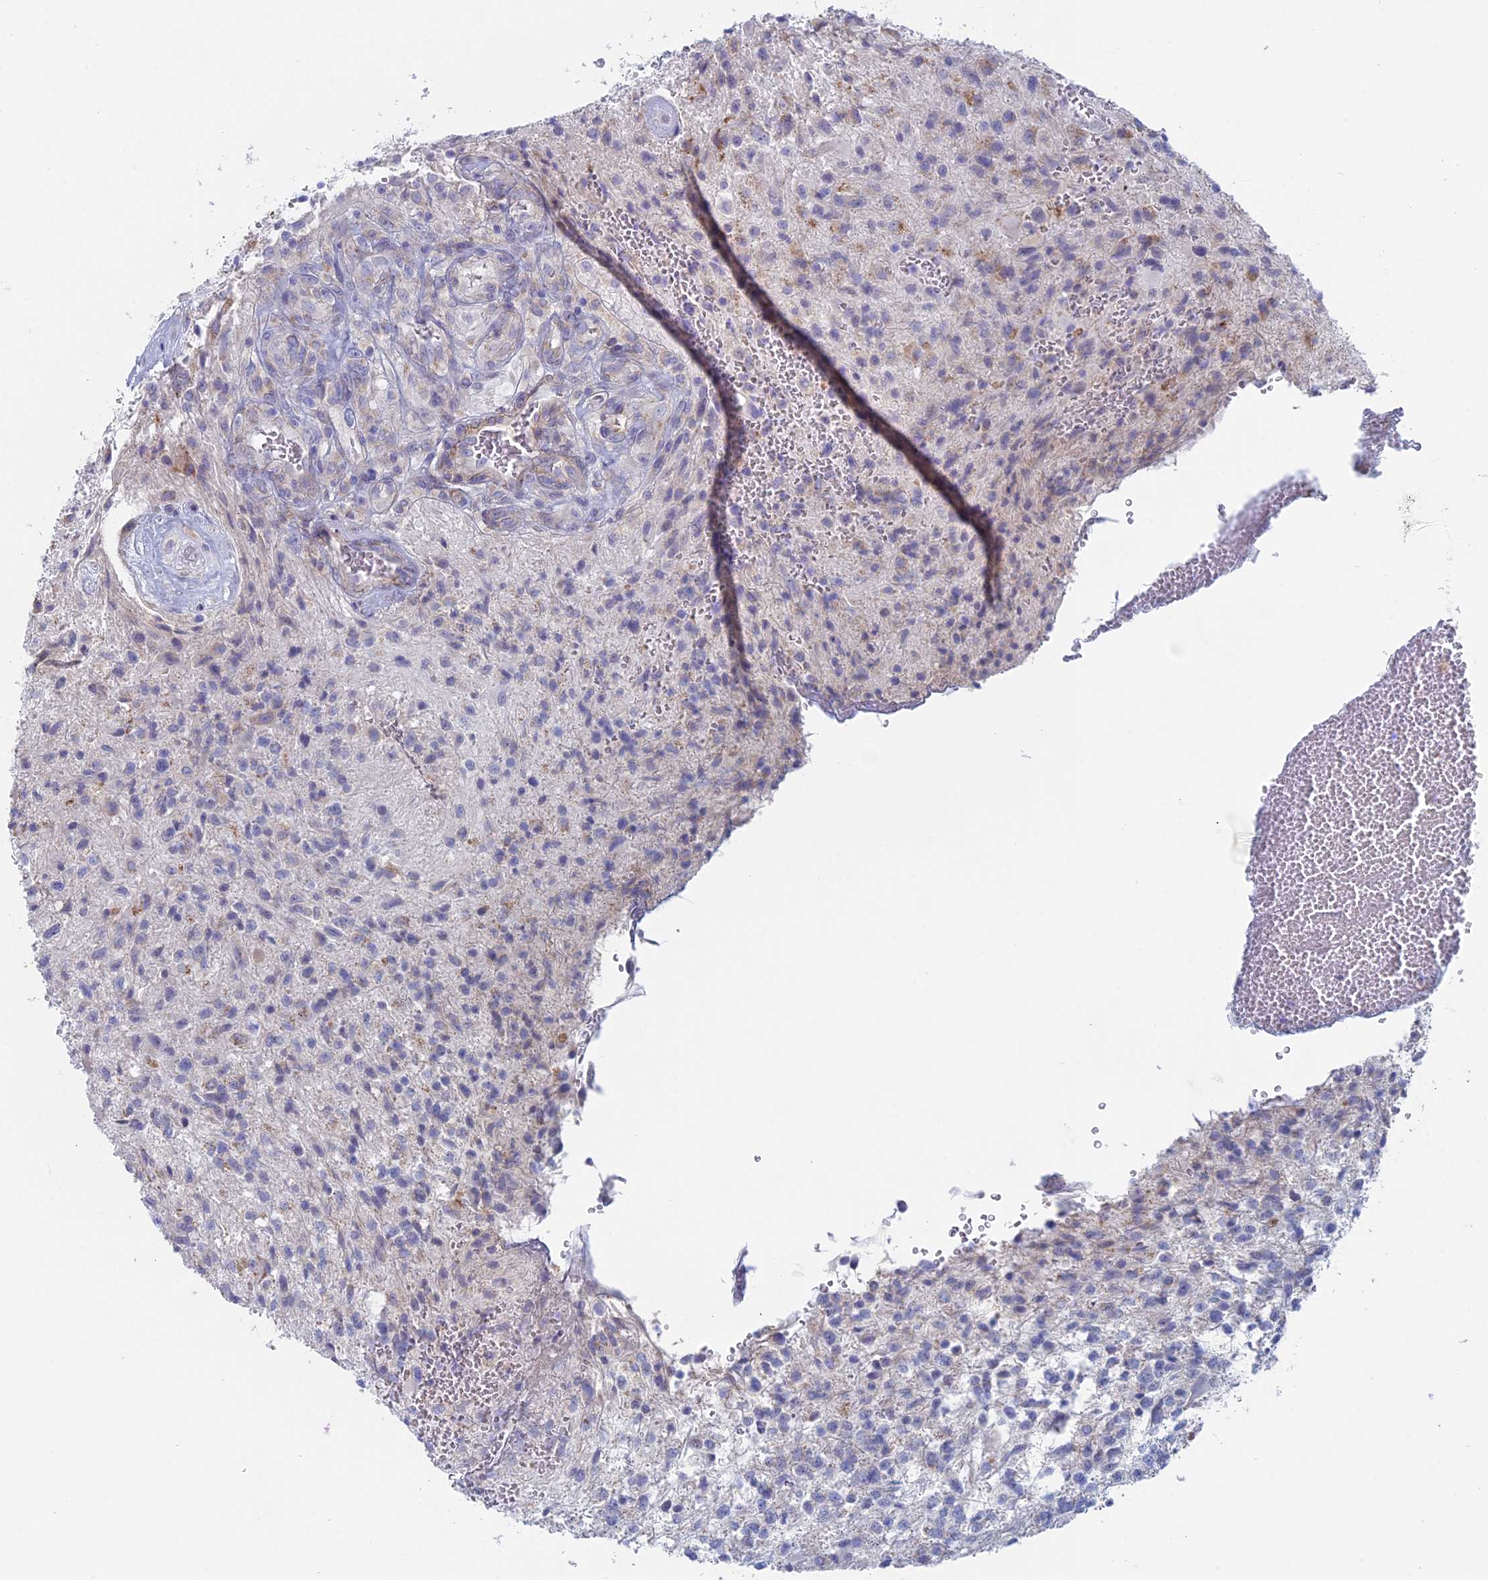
{"staining": {"intensity": "negative", "quantity": "none", "location": "none"}, "tissue": "glioma", "cell_type": "Tumor cells", "image_type": "cancer", "snomed": [{"axis": "morphology", "description": "Glioma, malignant, High grade"}, {"axis": "topography", "description": "Brain"}], "caption": "Immunohistochemistry (IHC) micrograph of neoplastic tissue: human malignant glioma (high-grade) stained with DAB (3,3'-diaminobenzidine) displays no significant protein expression in tumor cells. (DAB (3,3'-diaminobenzidine) IHC with hematoxylin counter stain).", "gene": "MAGEB6", "patient": {"sex": "male", "age": 56}}